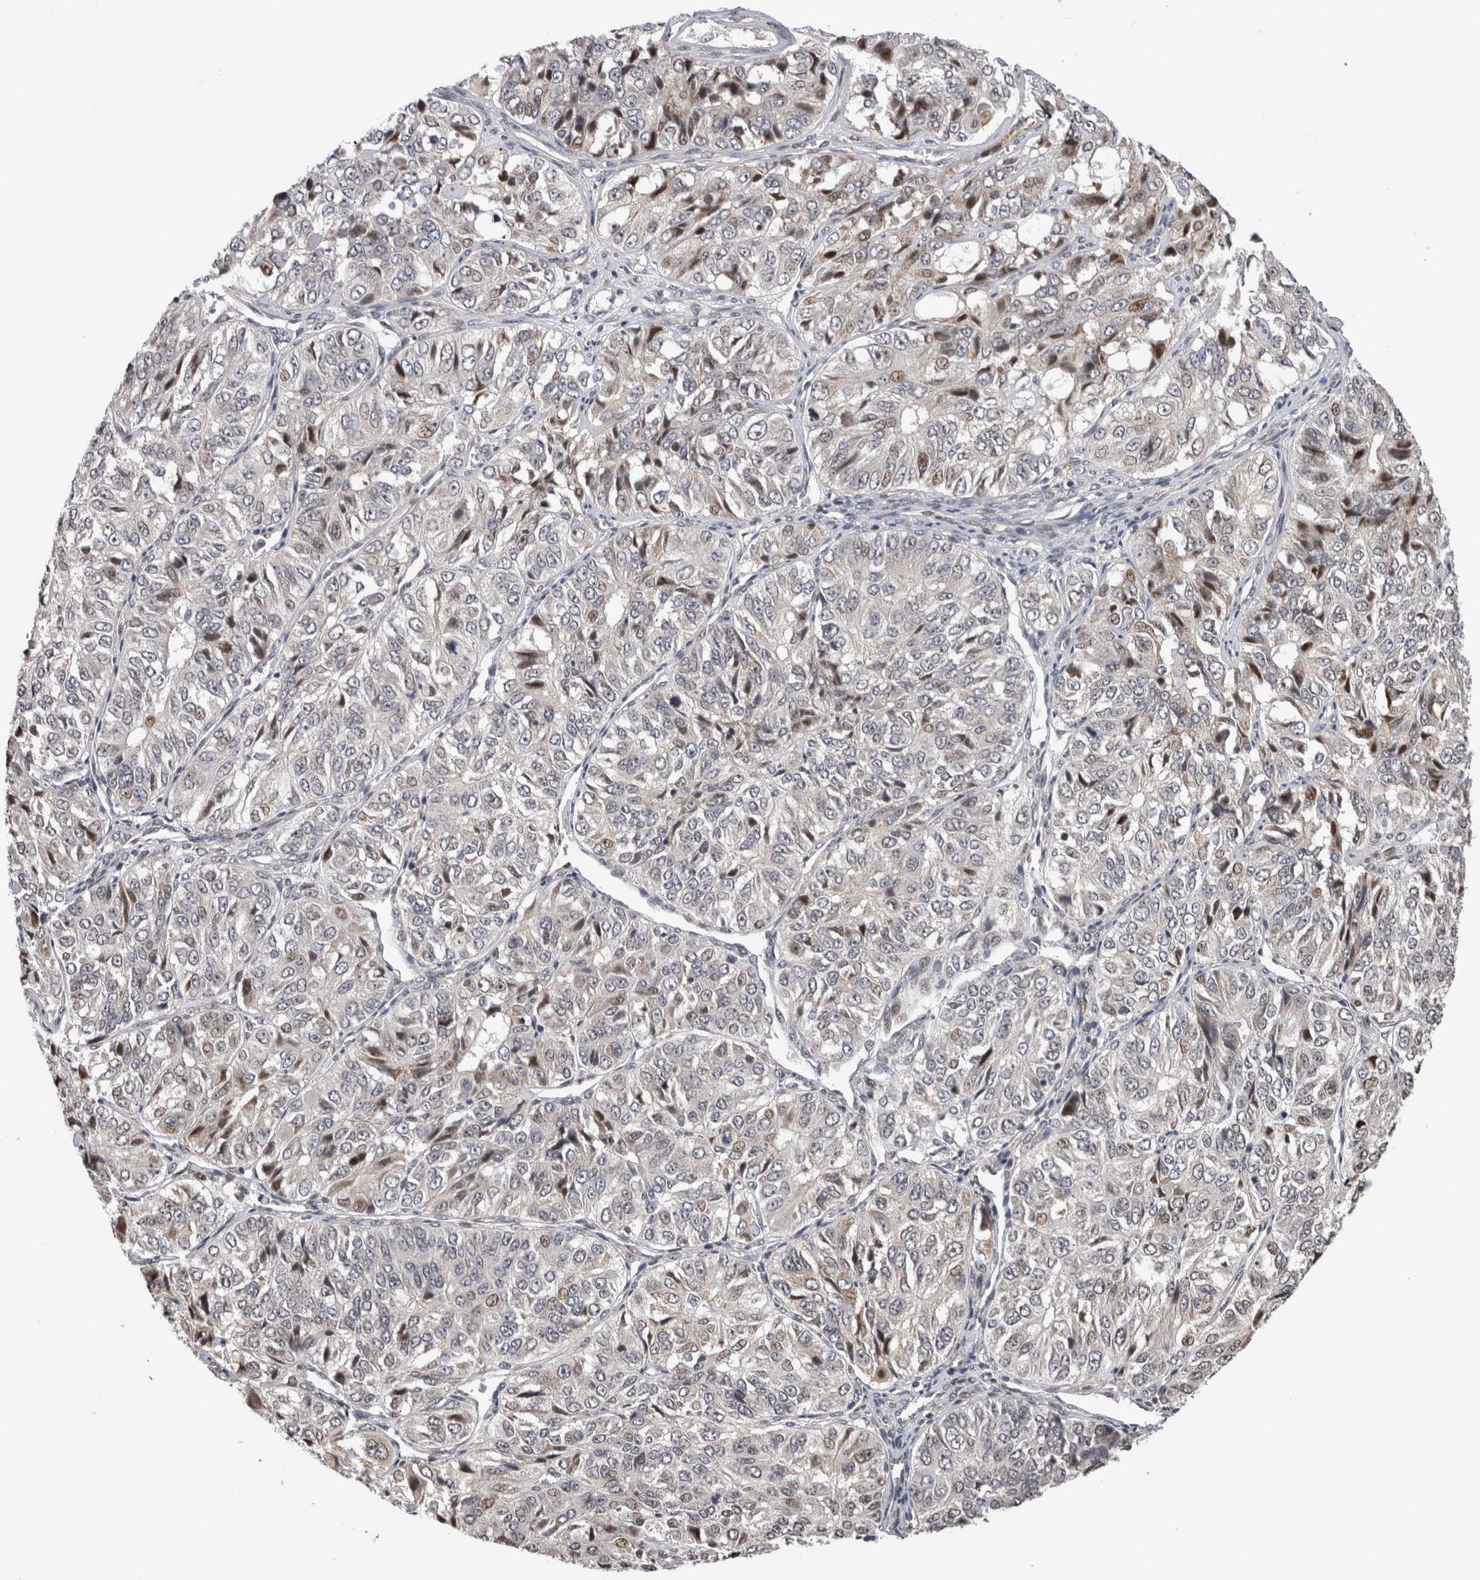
{"staining": {"intensity": "weak", "quantity": "<25%", "location": "nuclear"}, "tissue": "ovarian cancer", "cell_type": "Tumor cells", "image_type": "cancer", "snomed": [{"axis": "morphology", "description": "Carcinoma, endometroid"}, {"axis": "topography", "description": "Ovary"}], "caption": "IHC of human endometroid carcinoma (ovarian) demonstrates no positivity in tumor cells. (Stains: DAB immunohistochemistry (IHC) with hematoxylin counter stain, Microscopy: brightfield microscopy at high magnification).", "gene": "ZBTB11", "patient": {"sex": "female", "age": 51}}